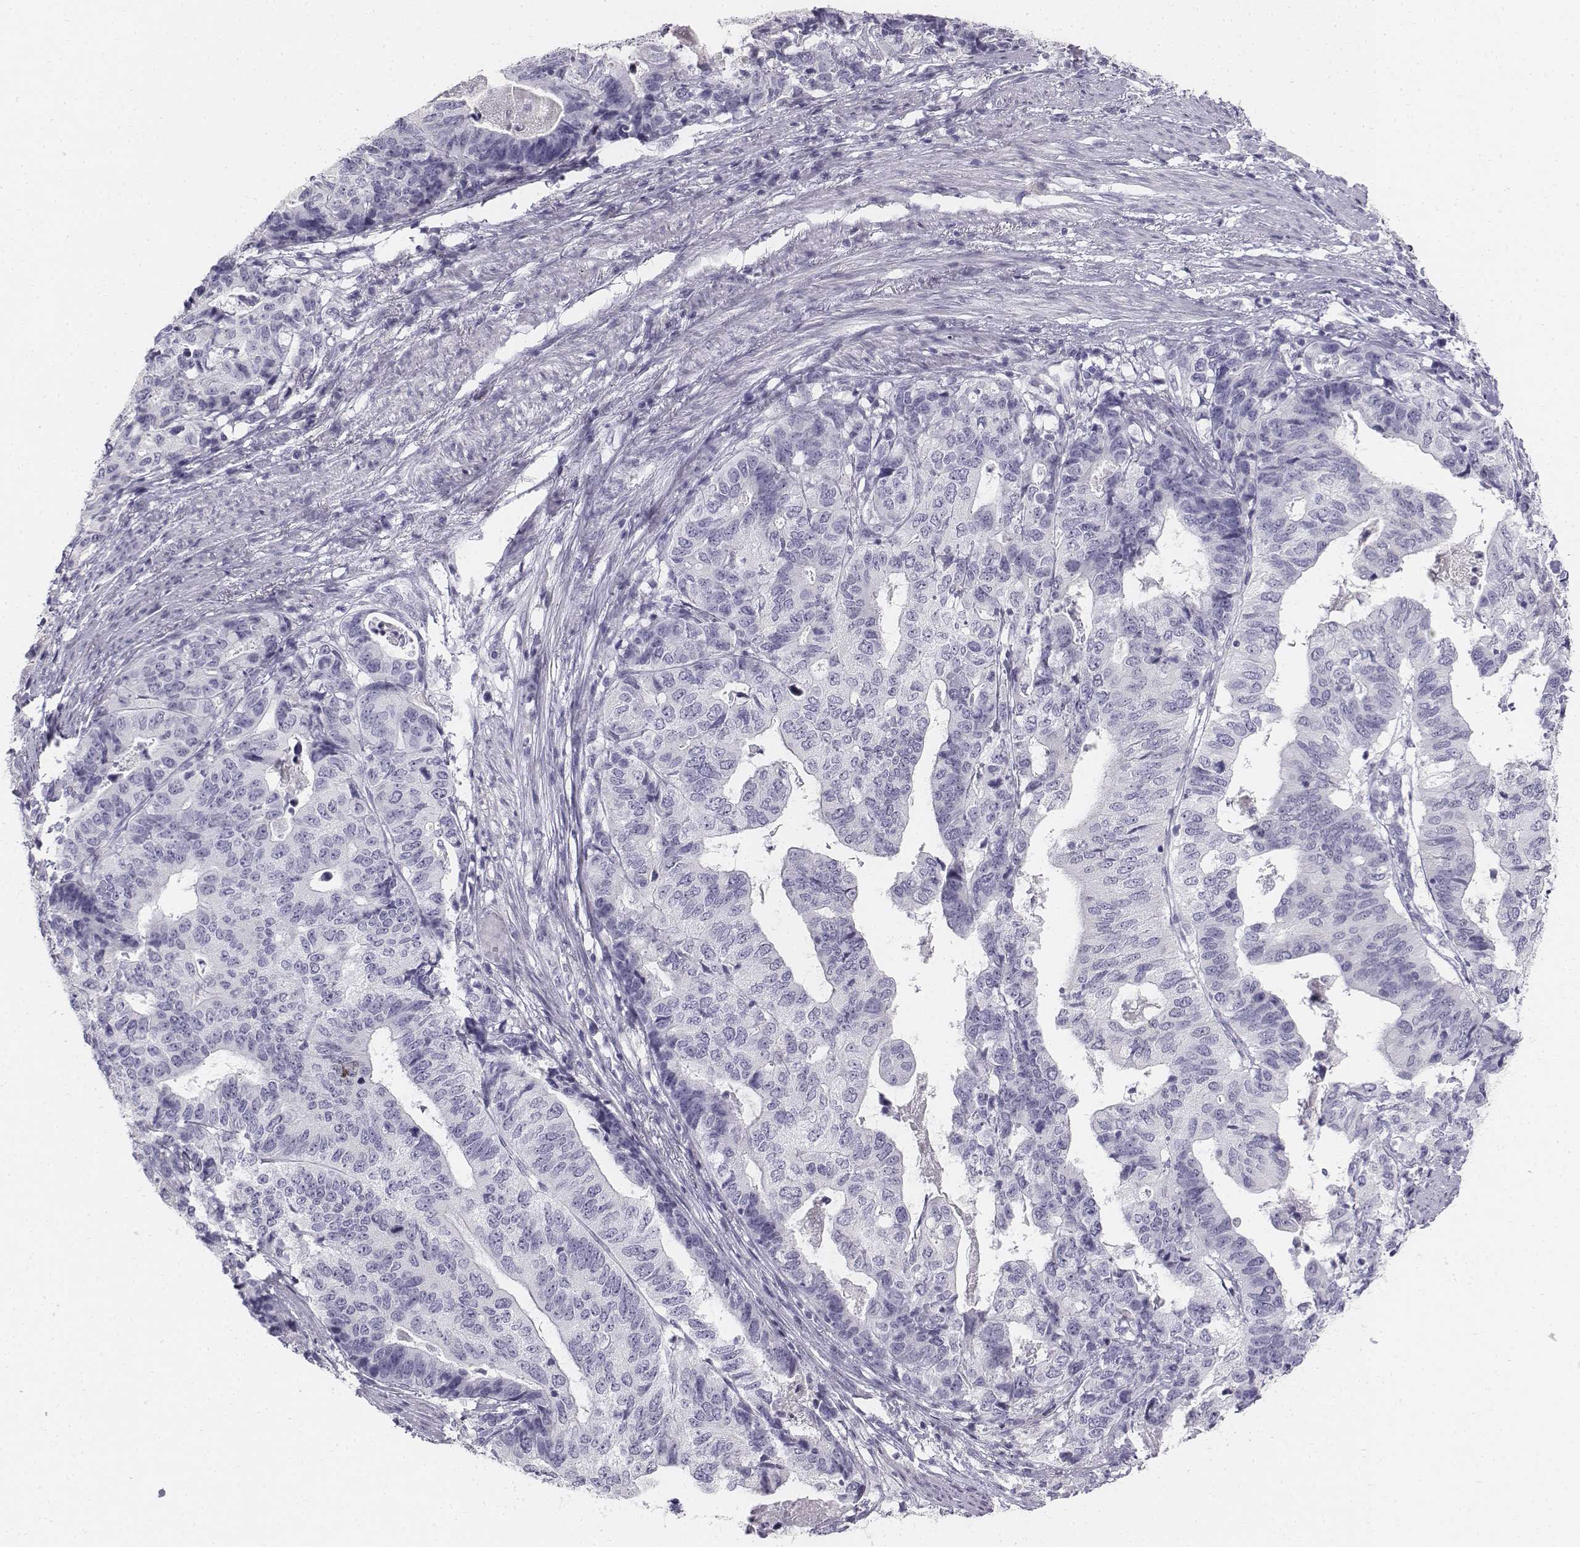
{"staining": {"intensity": "negative", "quantity": "none", "location": "none"}, "tissue": "stomach cancer", "cell_type": "Tumor cells", "image_type": "cancer", "snomed": [{"axis": "morphology", "description": "Adenocarcinoma, NOS"}, {"axis": "topography", "description": "Stomach, upper"}], "caption": "Immunohistochemistry (IHC) image of human stomach cancer (adenocarcinoma) stained for a protein (brown), which exhibits no staining in tumor cells.", "gene": "TH", "patient": {"sex": "female", "age": 67}}